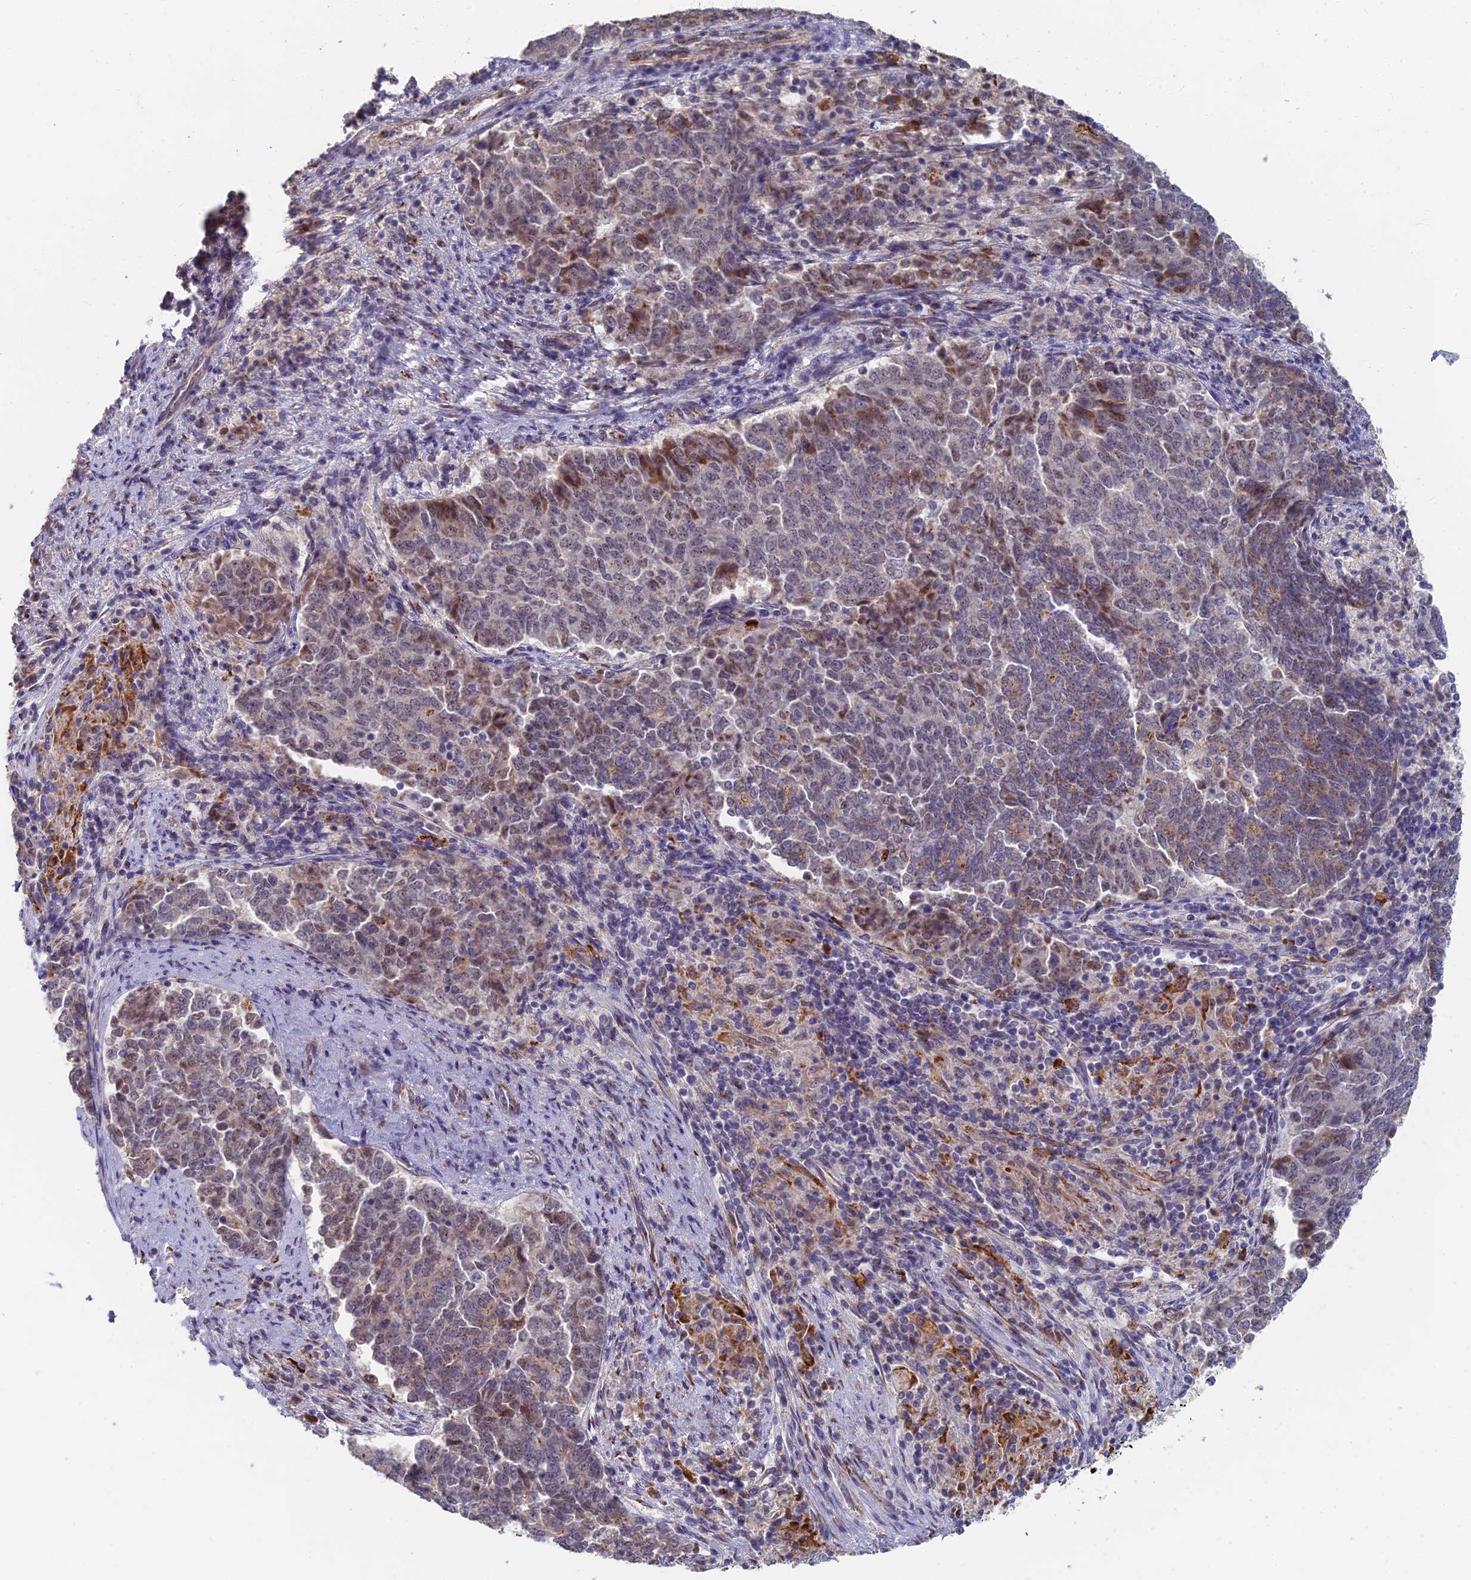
{"staining": {"intensity": "weak", "quantity": "<25%", "location": "cytoplasmic/membranous"}, "tissue": "endometrial cancer", "cell_type": "Tumor cells", "image_type": "cancer", "snomed": [{"axis": "morphology", "description": "Adenocarcinoma, NOS"}, {"axis": "topography", "description": "Endometrium"}], "caption": "Histopathology image shows no significant protein expression in tumor cells of endometrial cancer.", "gene": "GPATCH1", "patient": {"sex": "female", "age": 80}}